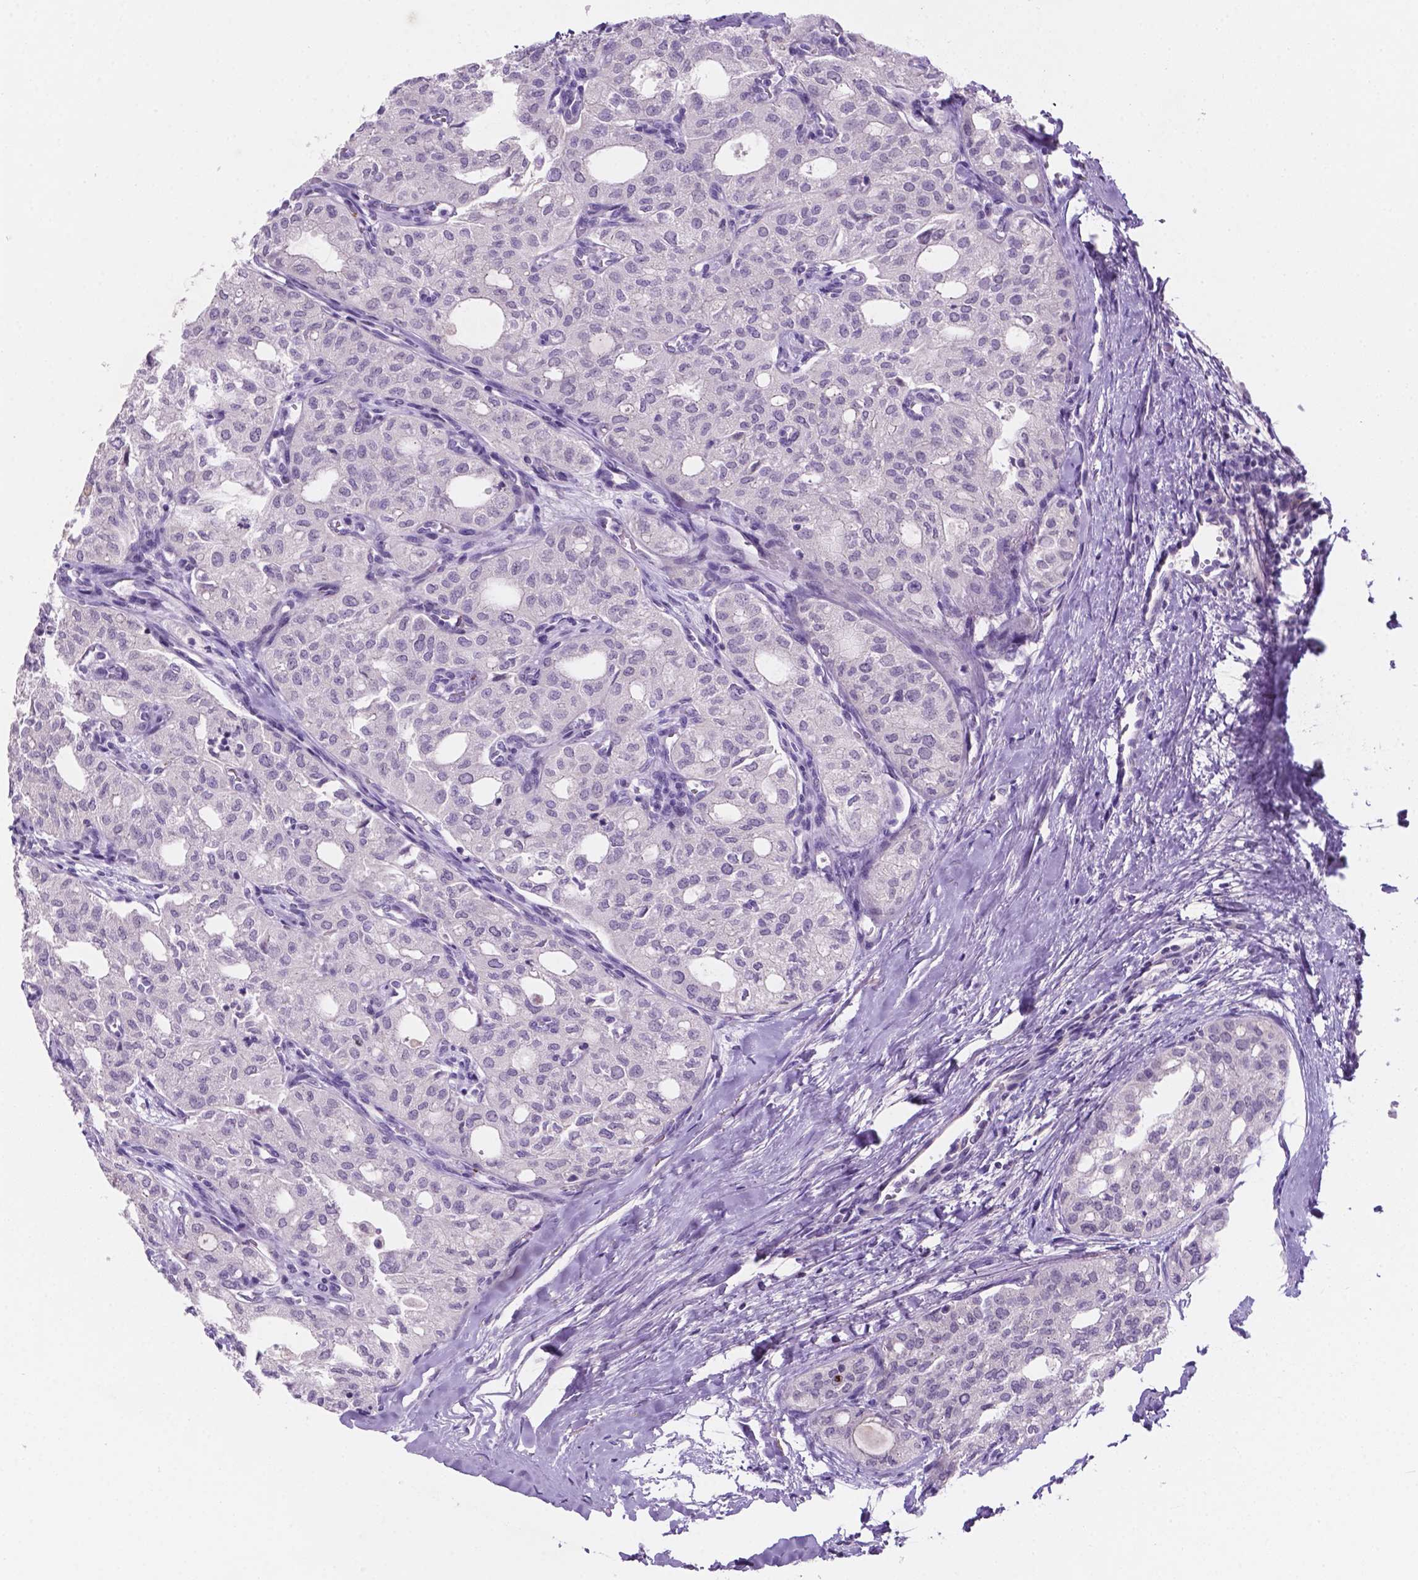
{"staining": {"intensity": "negative", "quantity": "none", "location": "none"}, "tissue": "thyroid cancer", "cell_type": "Tumor cells", "image_type": "cancer", "snomed": [{"axis": "morphology", "description": "Follicular adenoma carcinoma, NOS"}, {"axis": "topography", "description": "Thyroid gland"}], "caption": "High power microscopy image of an immunohistochemistry (IHC) image of thyroid cancer, revealing no significant staining in tumor cells. (IHC, brightfield microscopy, high magnification).", "gene": "EBLN2", "patient": {"sex": "male", "age": 75}}